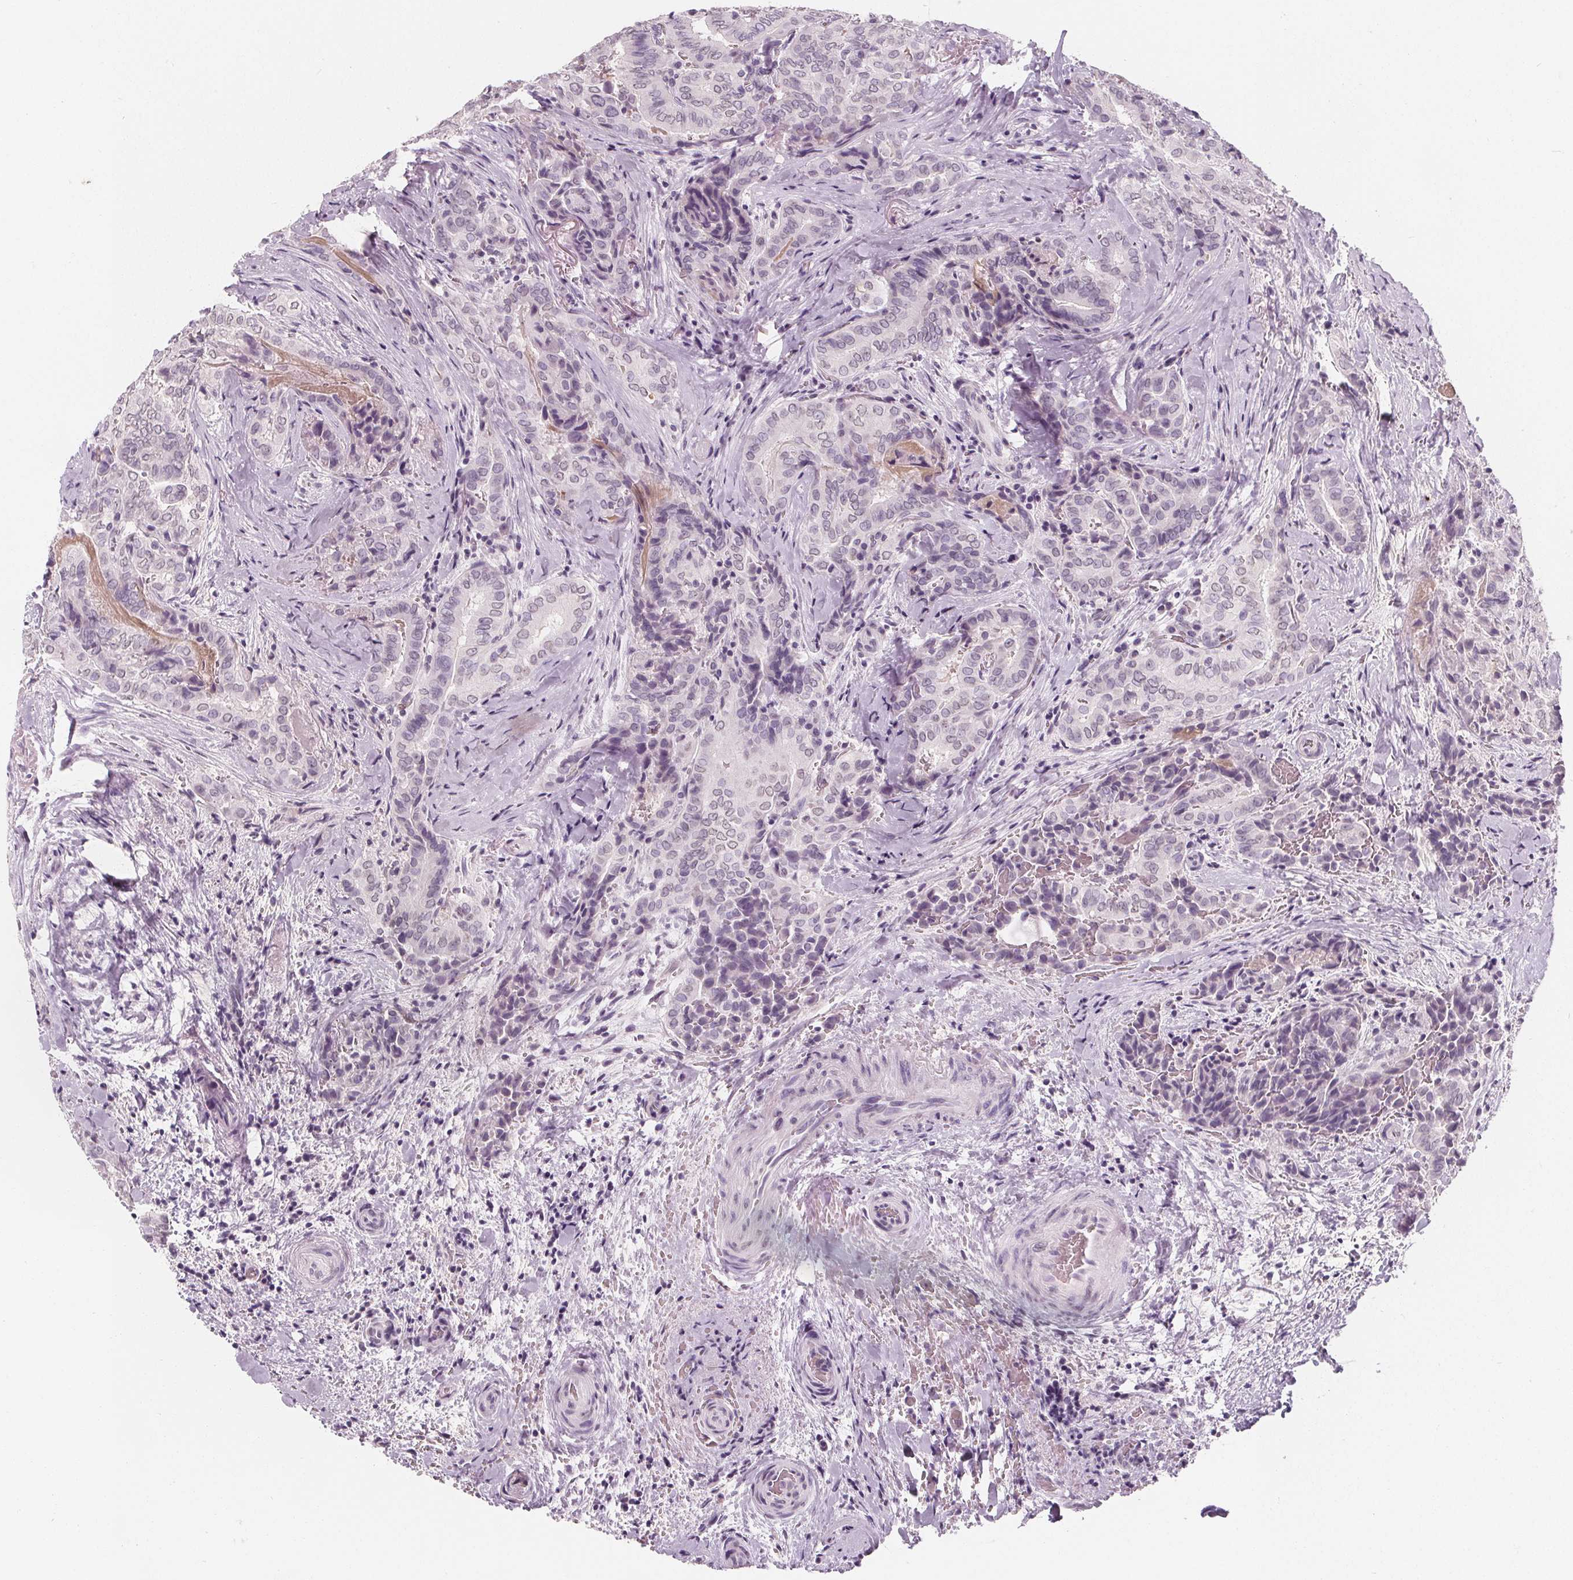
{"staining": {"intensity": "negative", "quantity": "none", "location": "none"}, "tissue": "thyroid cancer", "cell_type": "Tumor cells", "image_type": "cancer", "snomed": [{"axis": "morphology", "description": "Papillary adenocarcinoma, NOS"}, {"axis": "topography", "description": "Thyroid gland"}], "caption": "Immunohistochemistry (IHC) image of neoplastic tissue: thyroid cancer (papillary adenocarcinoma) stained with DAB (3,3'-diaminobenzidine) reveals no significant protein staining in tumor cells.", "gene": "DBX2", "patient": {"sex": "female", "age": 61}}